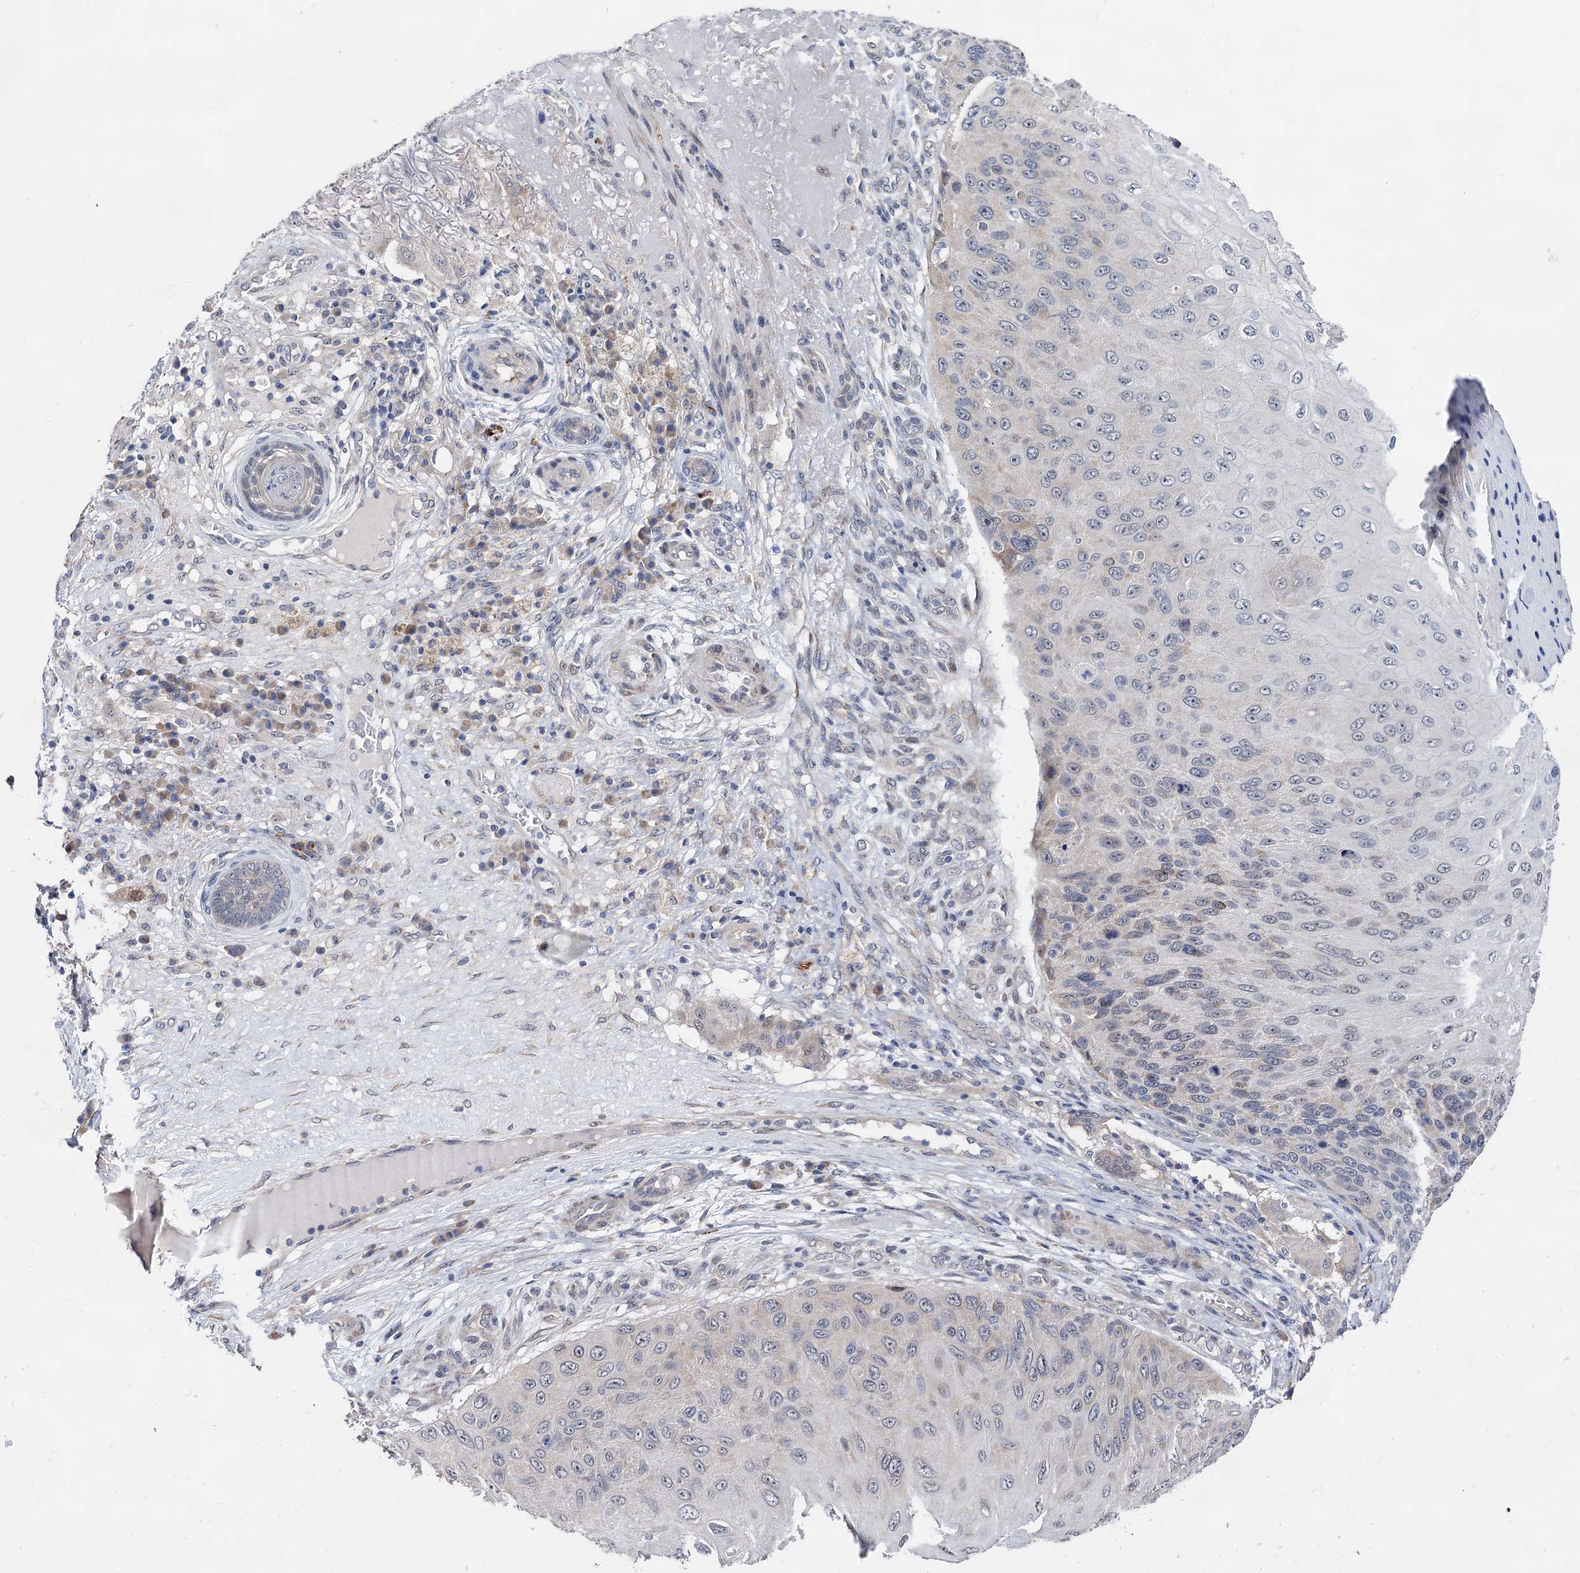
{"staining": {"intensity": "negative", "quantity": "none", "location": "none"}, "tissue": "skin cancer", "cell_type": "Tumor cells", "image_type": "cancer", "snomed": [{"axis": "morphology", "description": "Squamous cell carcinoma, NOS"}, {"axis": "topography", "description": "Skin"}], "caption": "Immunohistochemistry photomicrograph of human skin cancer (squamous cell carcinoma) stained for a protein (brown), which demonstrates no positivity in tumor cells.", "gene": "CAPRIN2", "patient": {"sex": "female", "age": 88}}